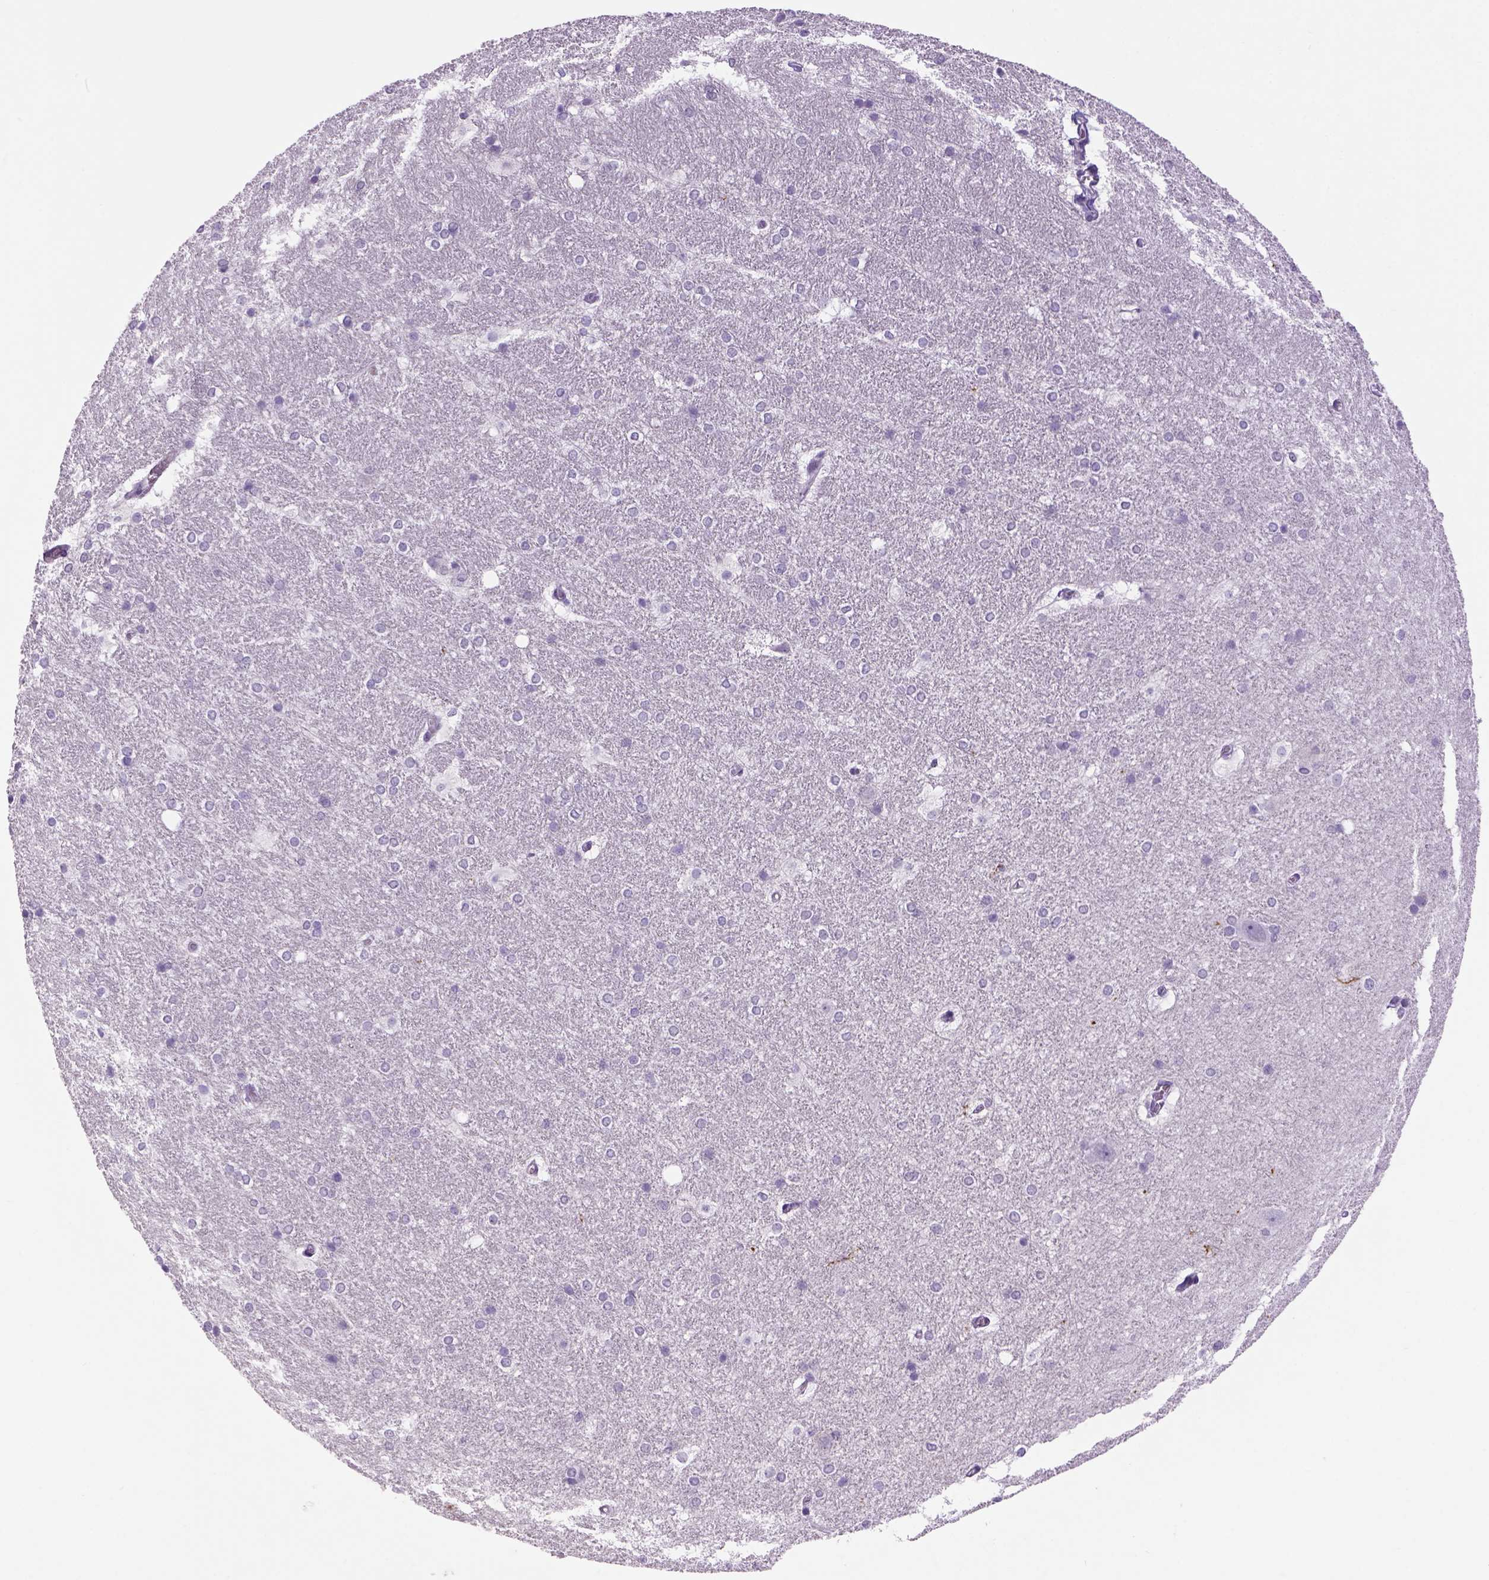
{"staining": {"intensity": "negative", "quantity": "none", "location": "none"}, "tissue": "hippocampus", "cell_type": "Glial cells", "image_type": "normal", "snomed": [{"axis": "morphology", "description": "Normal tissue, NOS"}, {"axis": "topography", "description": "Cerebral cortex"}, {"axis": "topography", "description": "Hippocampus"}], "caption": "High power microscopy photomicrograph of an immunohistochemistry histopathology image of unremarkable hippocampus, revealing no significant expression in glial cells.", "gene": "DBH", "patient": {"sex": "female", "age": 19}}